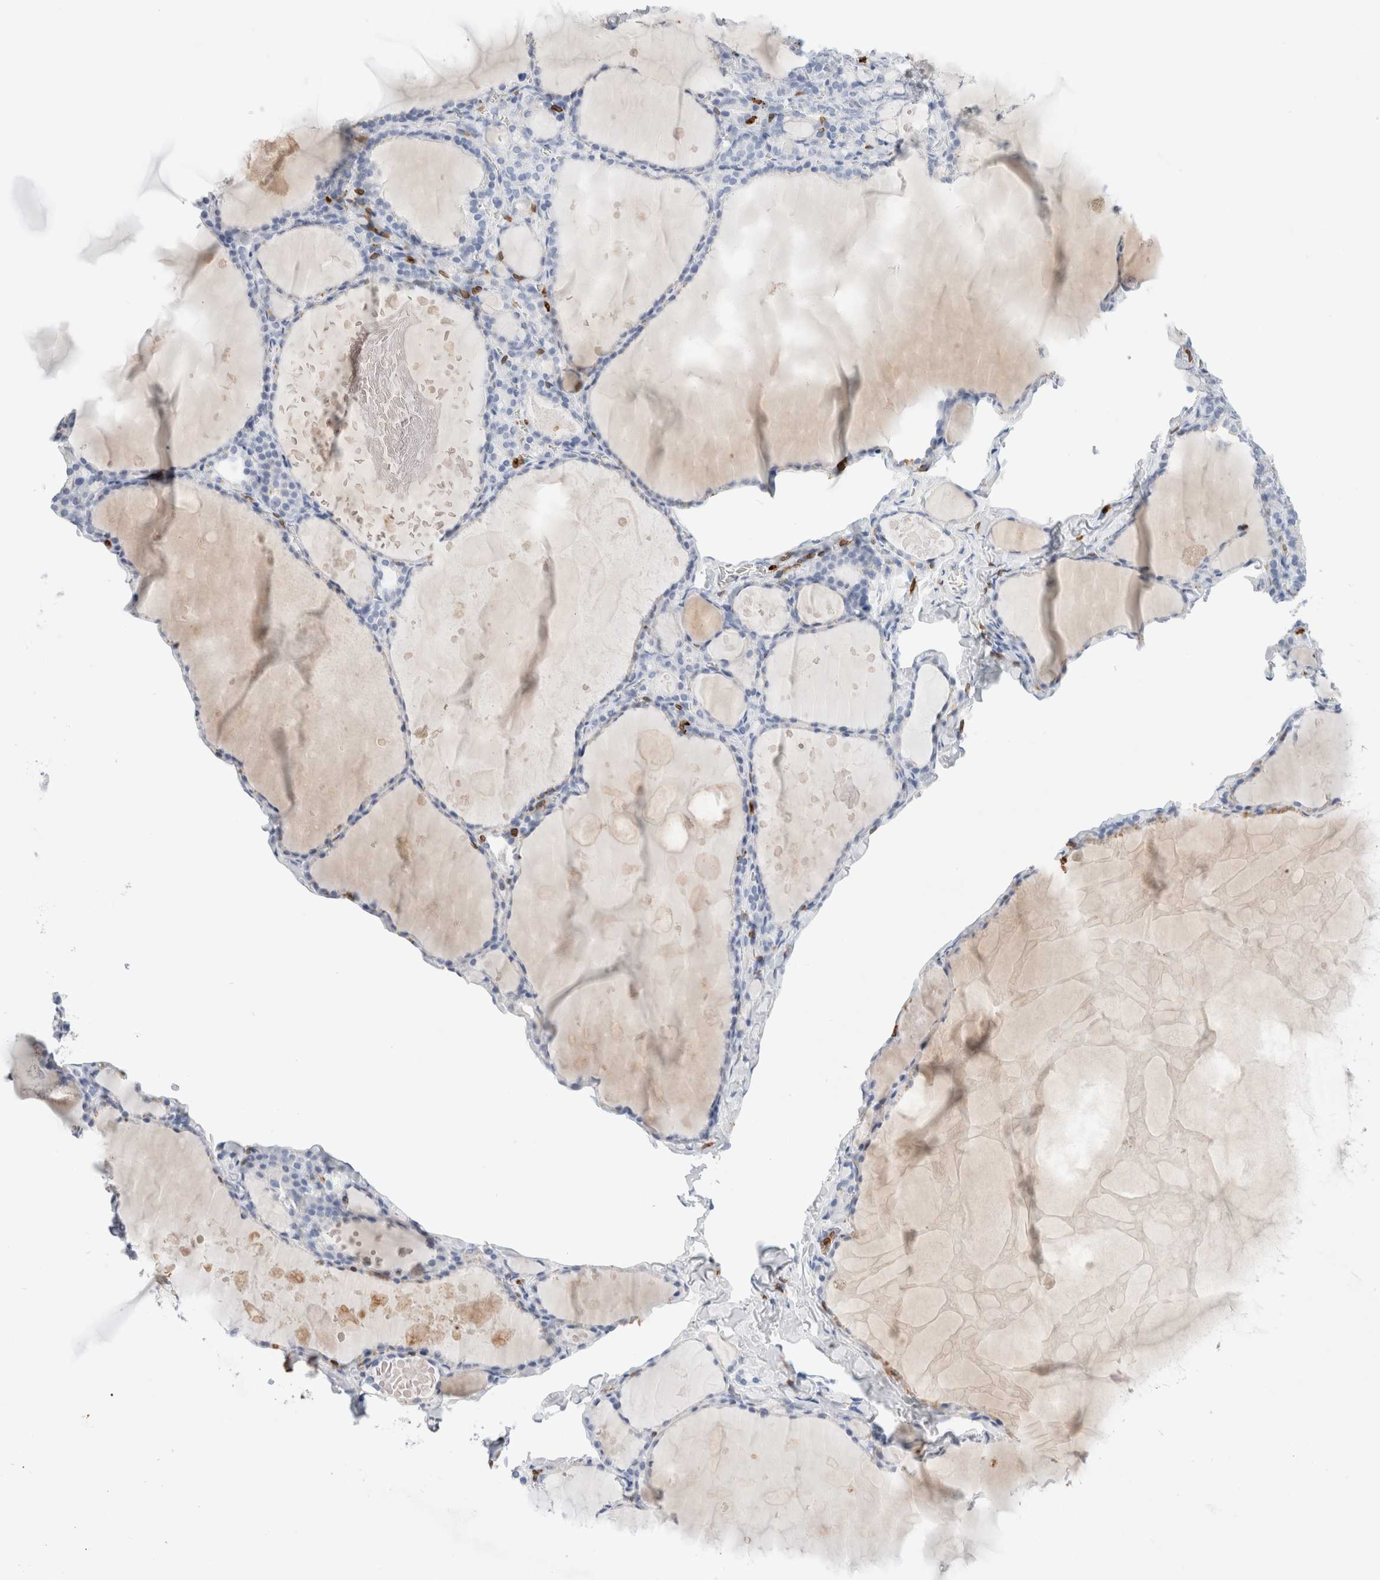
{"staining": {"intensity": "negative", "quantity": "none", "location": "none"}, "tissue": "thyroid gland", "cell_type": "Glandular cells", "image_type": "normal", "snomed": [{"axis": "morphology", "description": "Normal tissue, NOS"}, {"axis": "topography", "description": "Thyroid gland"}], "caption": "DAB (3,3'-diaminobenzidine) immunohistochemical staining of normal human thyroid gland exhibits no significant positivity in glandular cells.", "gene": "ALOX5AP", "patient": {"sex": "male", "age": 56}}